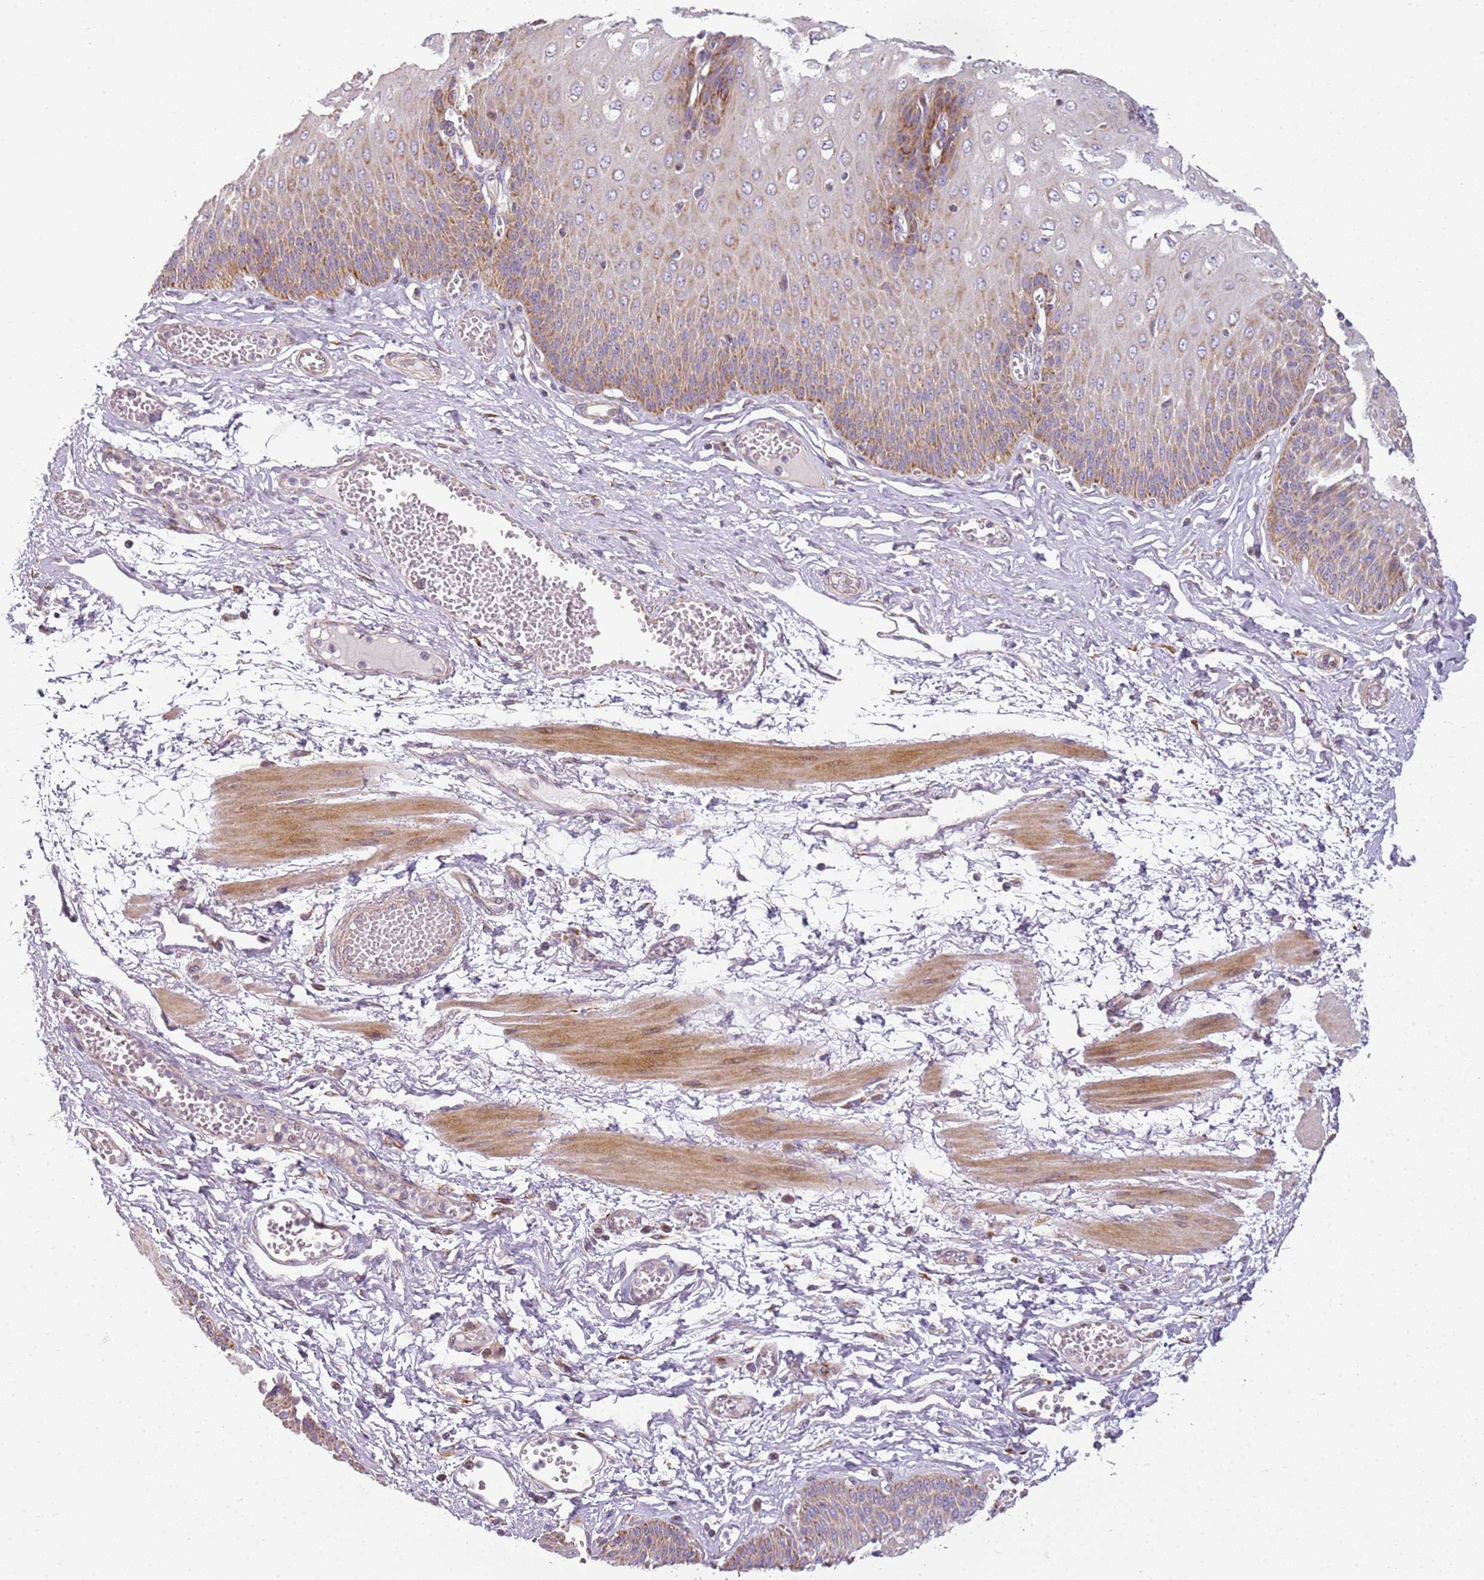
{"staining": {"intensity": "moderate", "quantity": ">75%", "location": "cytoplasmic/membranous"}, "tissue": "esophagus", "cell_type": "Squamous epithelial cells", "image_type": "normal", "snomed": [{"axis": "morphology", "description": "Normal tissue, NOS"}, {"axis": "topography", "description": "Esophagus"}], "caption": "Approximately >75% of squamous epithelial cells in normal human esophagus display moderate cytoplasmic/membranous protein staining as visualized by brown immunohistochemical staining.", "gene": "TMEM200C", "patient": {"sex": "male", "age": 60}}